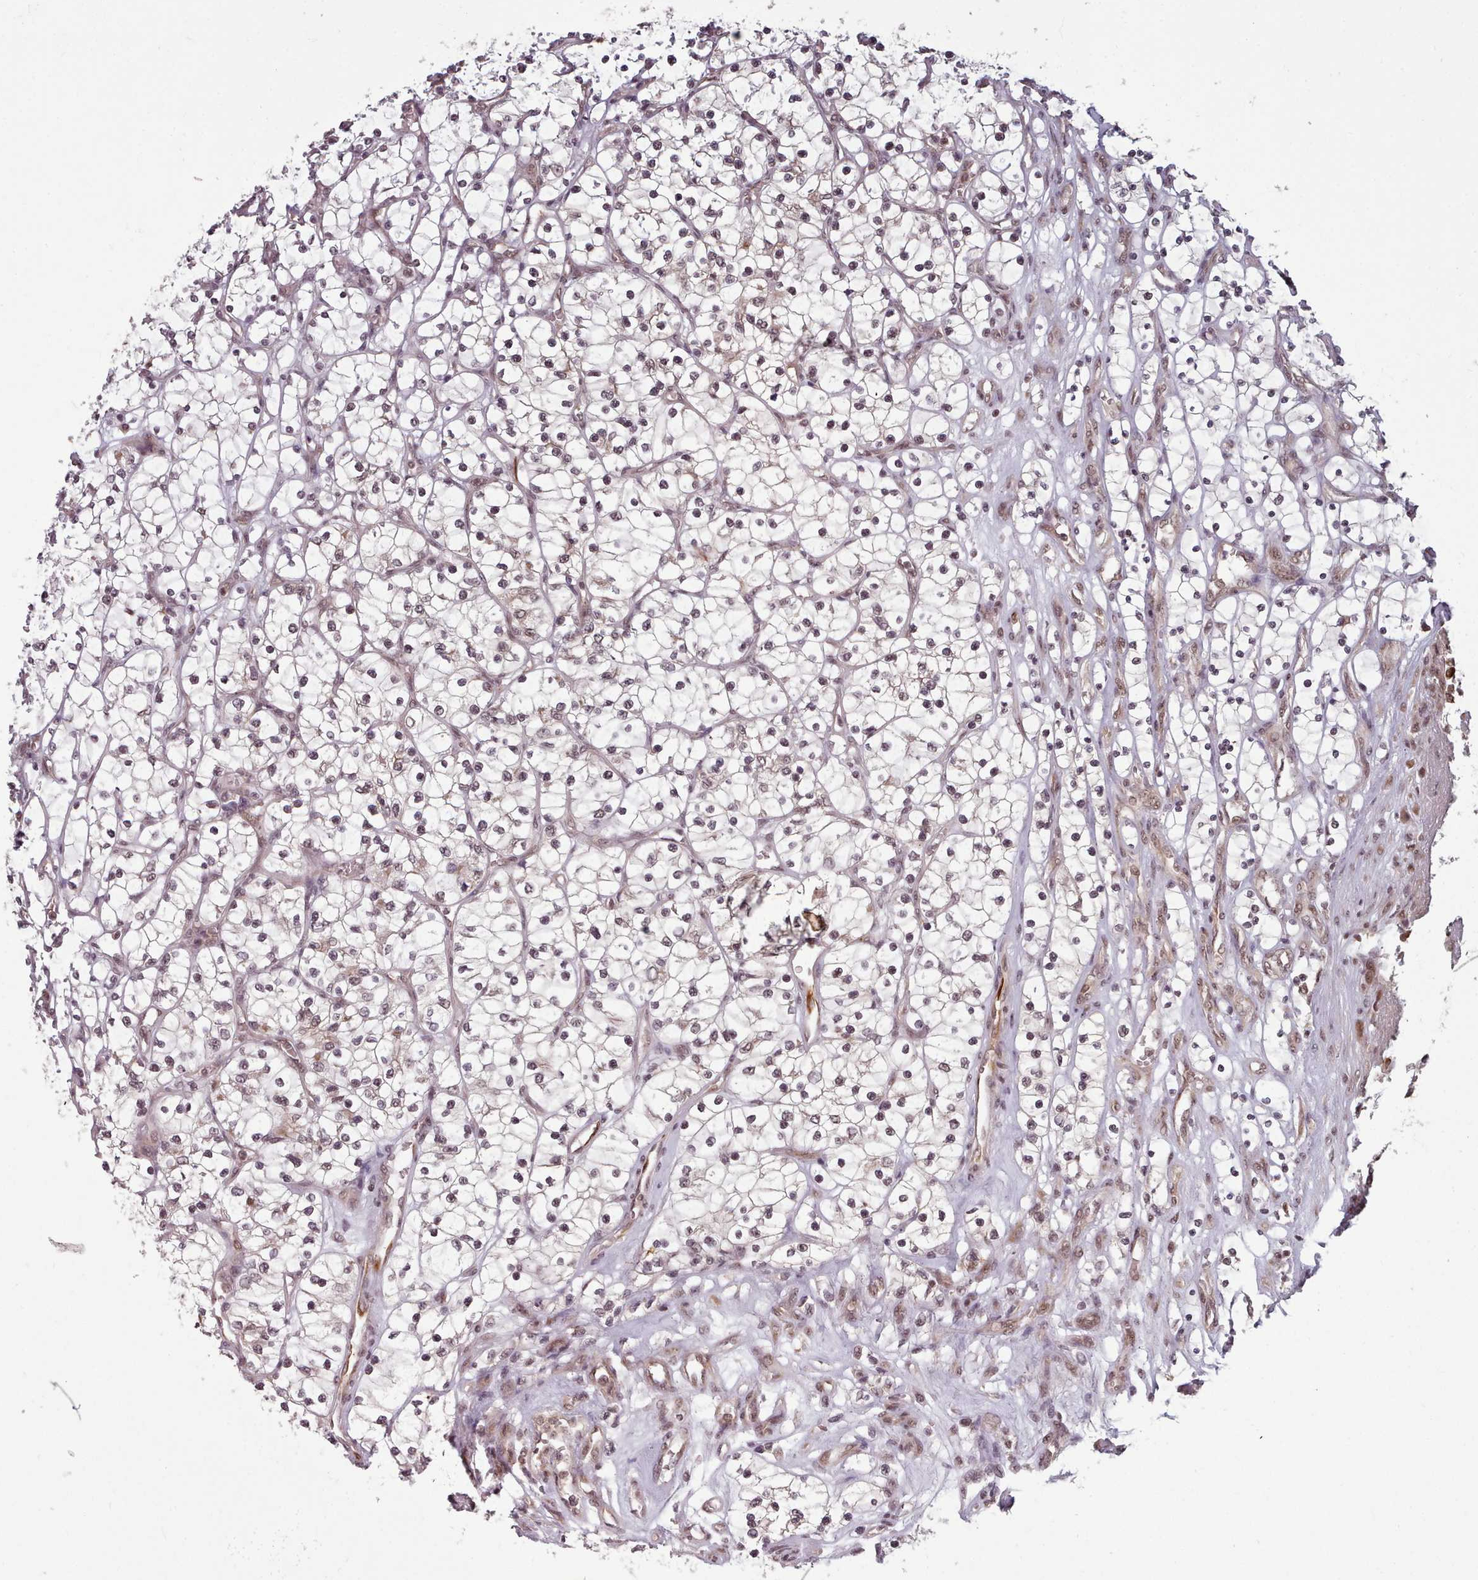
{"staining": {"intensity": "weak", "quantity": ">75%", "location": "nuclear"}, "tissue": "renal cancer", "cell_type": "Tumor cells", "image_type": "cancer", "snomed": [{"axis": "morphology", "description": "Adenocarcinoma, NOS"}, {"axis": "topography", "description": "Kidney"}], "caption": "A photomicrograph of renal cancer stained for a protein reveals weak nuclear brown staining in tumor cells.", "gene": "DHX8", "patient": {"sex": "female", "age": 69}}